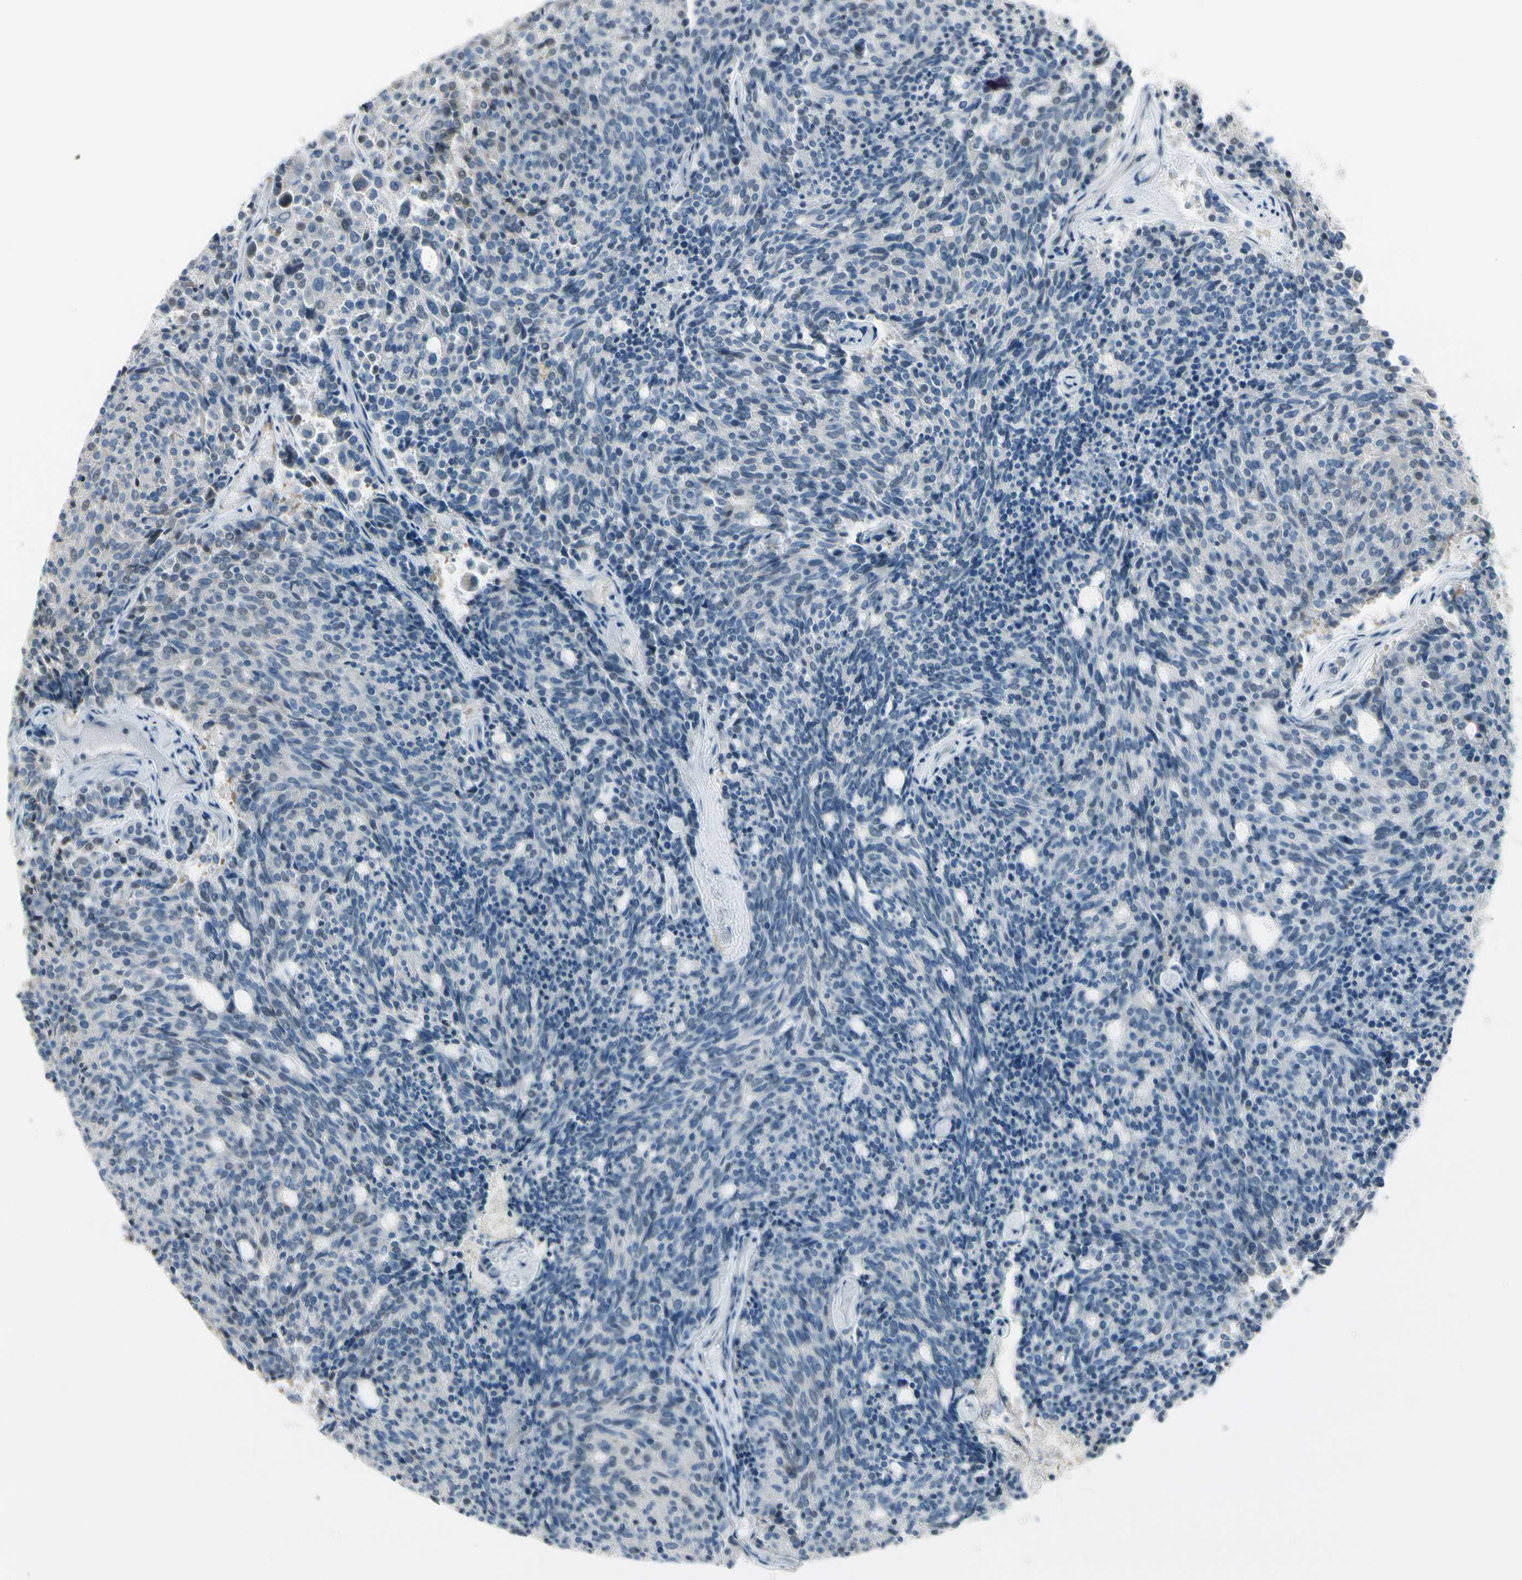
{"staining": {"intensity": "negative", "quantity": "none", "location": "none"}, "tissue": "carcinoid", "cell_type": "Tumor cells", "image_type": "cancer", "snomed": [{"axis": "morphology", "description": "Carcinoid, malignant, NOS"}, {"axis": "topography", "description": "Pancreas"}], "caption": "Protein analysis of malignant carcinoid shows no significant expression in tumor cells.", "gene": "CYP2E1", "patient": {"sex": "female", "age": 54}}